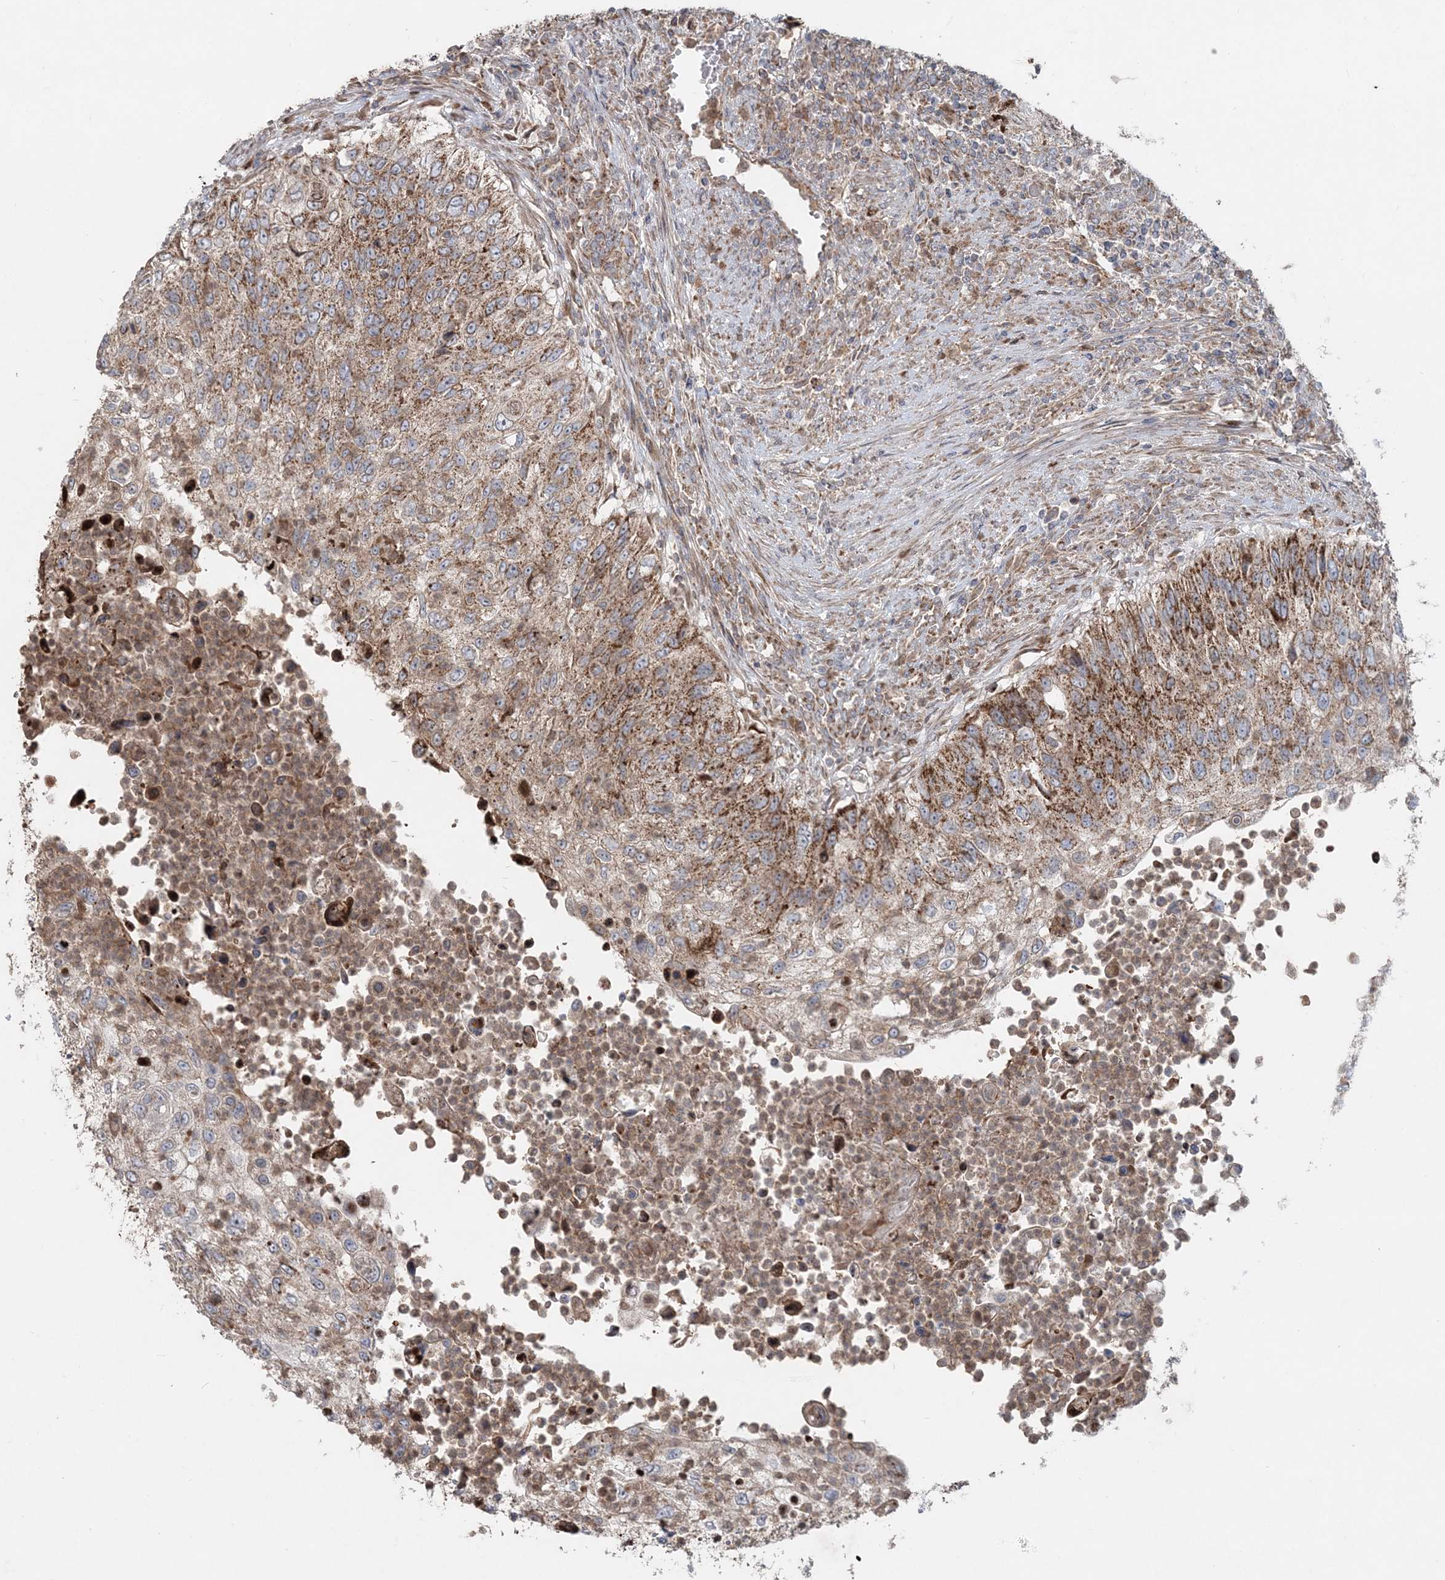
{"staining": {"intensity": "moderate", "quantity": ">75%", "location": "cytoplasmic/membranous"}, "tissue": "urothelial cancer", "cell_type": "Tumor cells", "image_type": "cancer", "snomed": [{"axis": "morphology", "description": "Urothelial carcinoma, High grade"}, {"axis": "topography", "description": "Urinary bladder"}], "caption": "Urothelial carcinoma (high-grade) stained with immunohistochemistry (IHC) shows moderate cytoplasmic/membranous expression in about >75% of tumor cells. Nuclei are stained in blue.", "gene": "LRPPRC", "patient": {"sex": "female", "age": 60}}